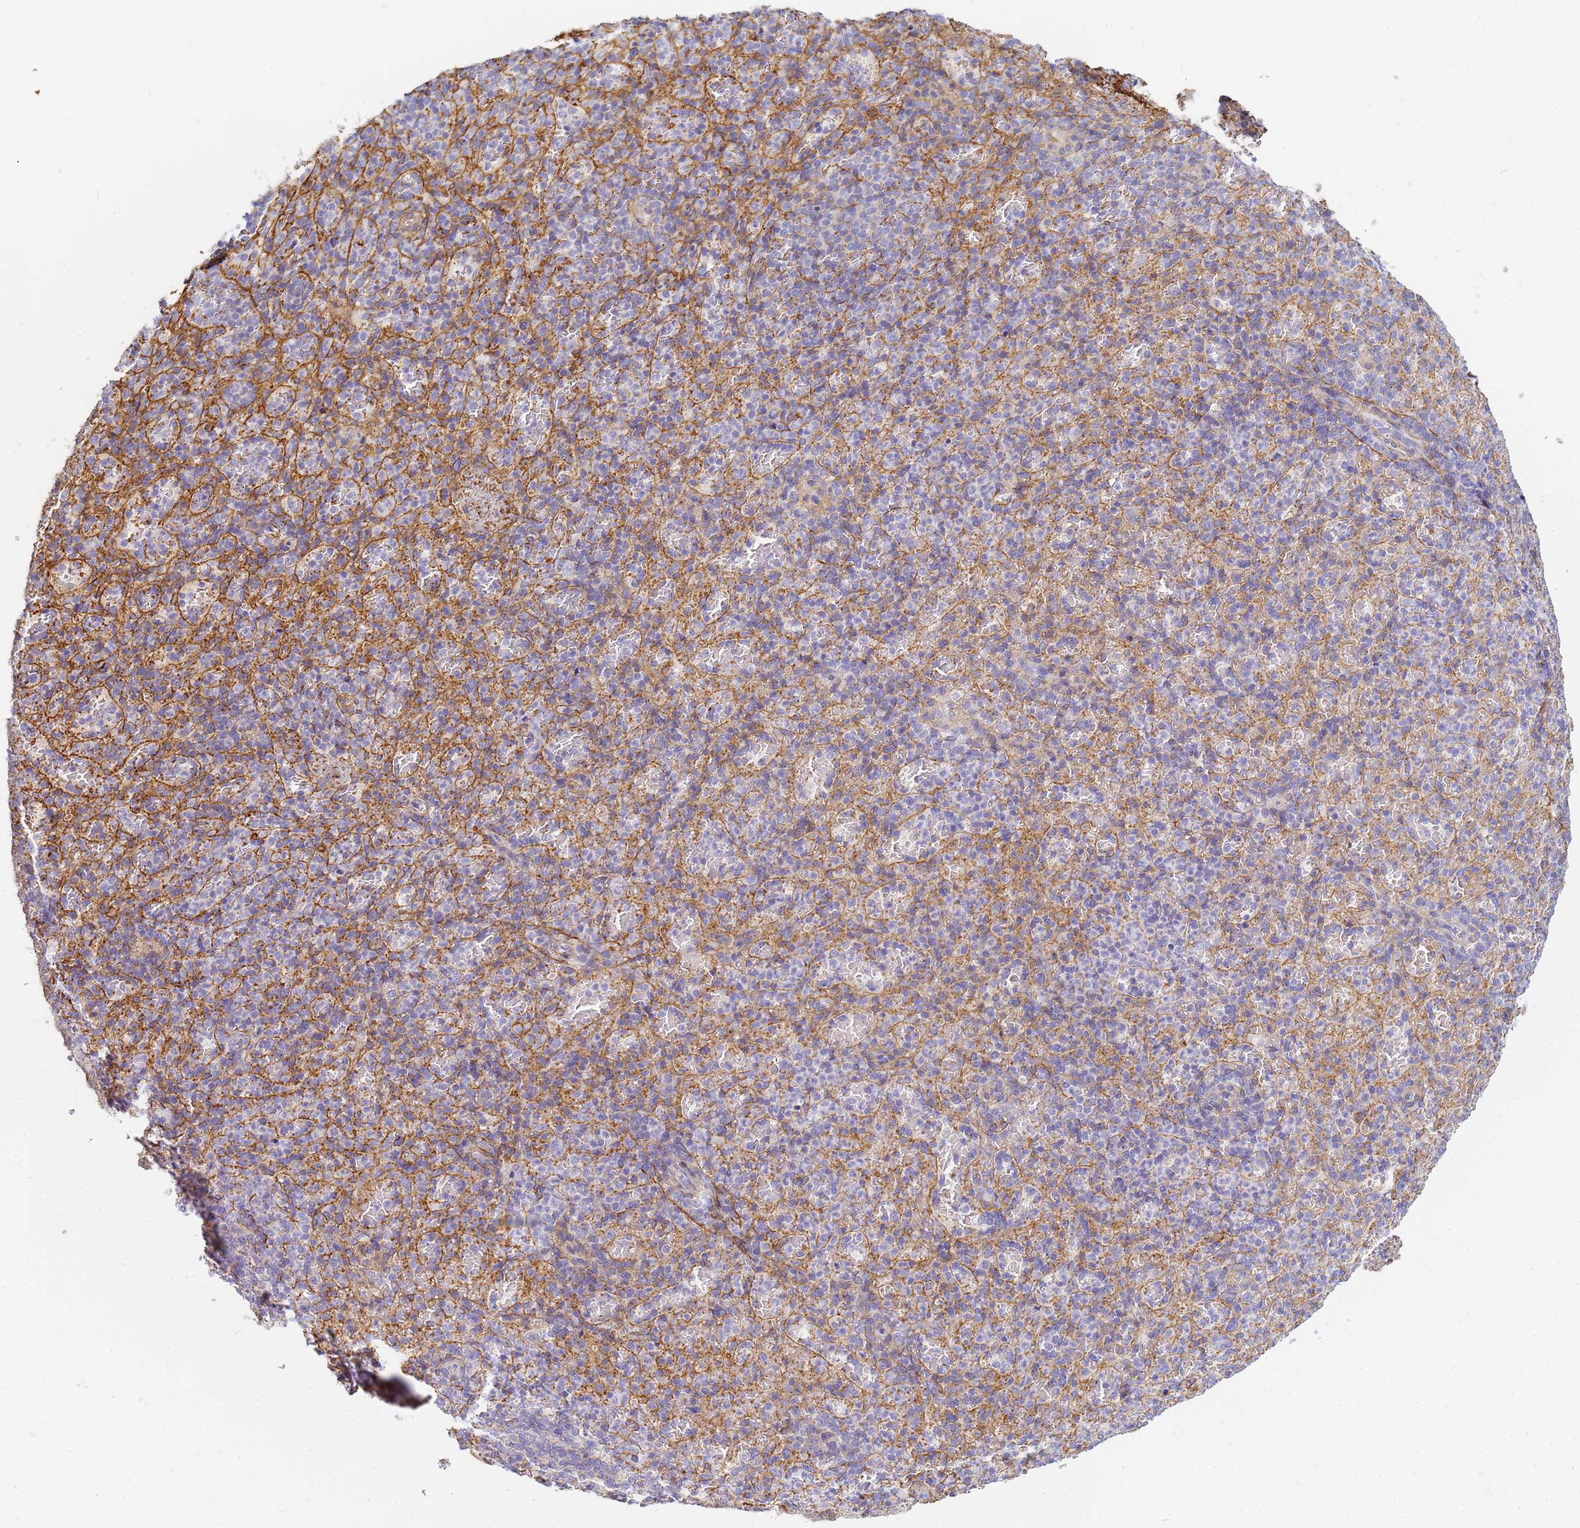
{"staining": {"intensity": "weak", "quantity": "25%-75%", "location": "cytoplasmic/membranous"}, "tissue": "spleen", "cell_type": "Cells in red pulp", "image_type": "normal", "snomed": [{"axis": "morphology", "description": "Normal tissue, NOS"}, {"axis": "topography", "description": "Spleen"}], "caption": "Immunohistochemical staining of benign spleen exhibits weak cytoplasmic/membranous protein positivity in about 25%-75% of cells in red pulp. Using DAB (3,3'-diaminobenzidine) (brown) and hematoxylin (blue) stains, captured at high magnification using brightfield microscopy.", "gene": "TPM1", "patient": {"sex": "female", "age": 74}}